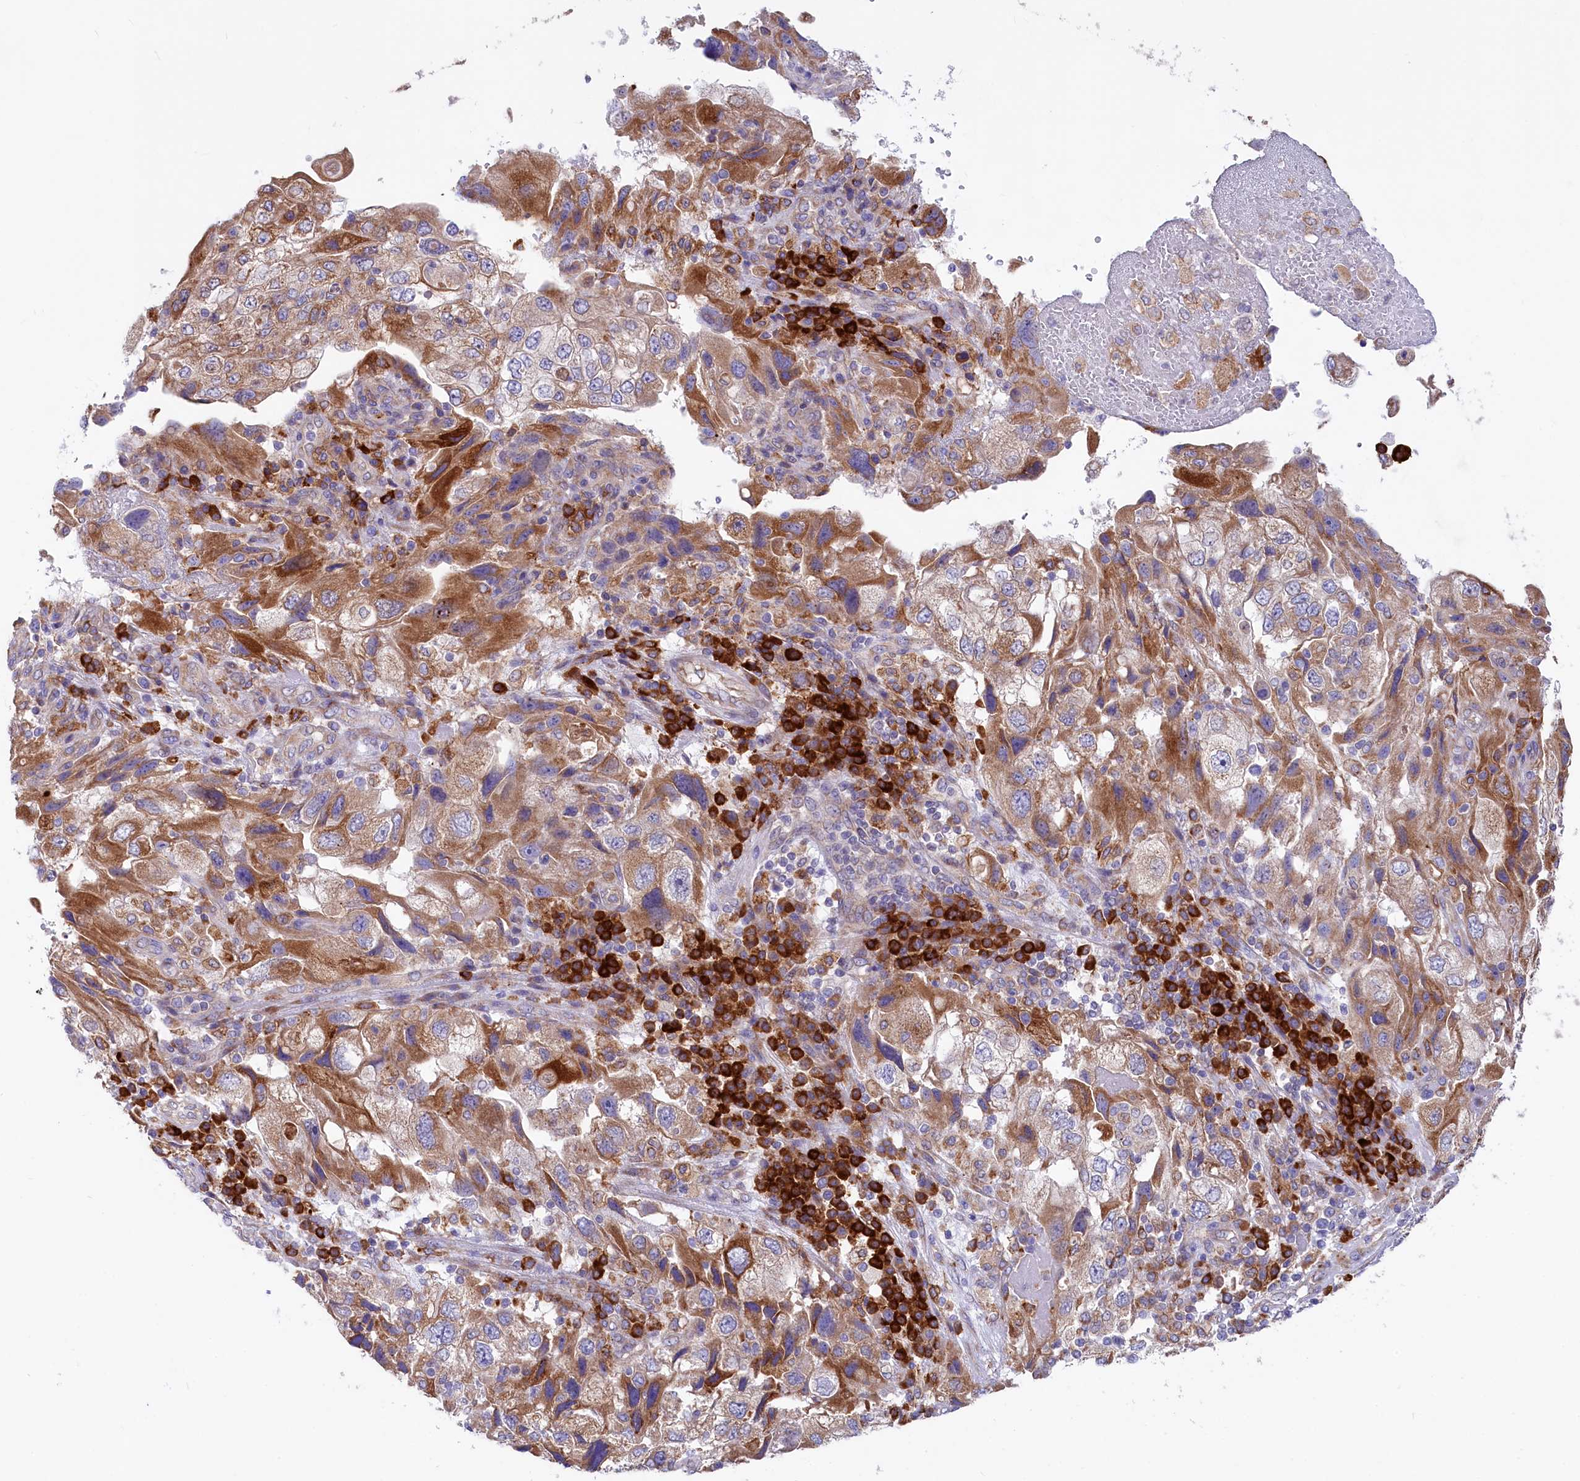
{"staining": {"intensity": "moderate", "quantity": ">75%", "location": "cytoplasmic/membranous"}, "tissue": "endometrial cancer", "cell_type": "Tumor cells", "image_type": "cancer", "snomed": [{"axis": "morphology", "description": "Adenocarcinoma, NOS"}, {"axis": "topography", "description": "Endometrium"}], "caption": "There is medium levels of moderate cytoplasmic/membranous staining in tumor cells of adenocarcinoma (endometrial), as demonstrated by immunohistochemical staining (brown color).", "gene": "CHID1", "patient": {"sex": "female", "age": 49}}